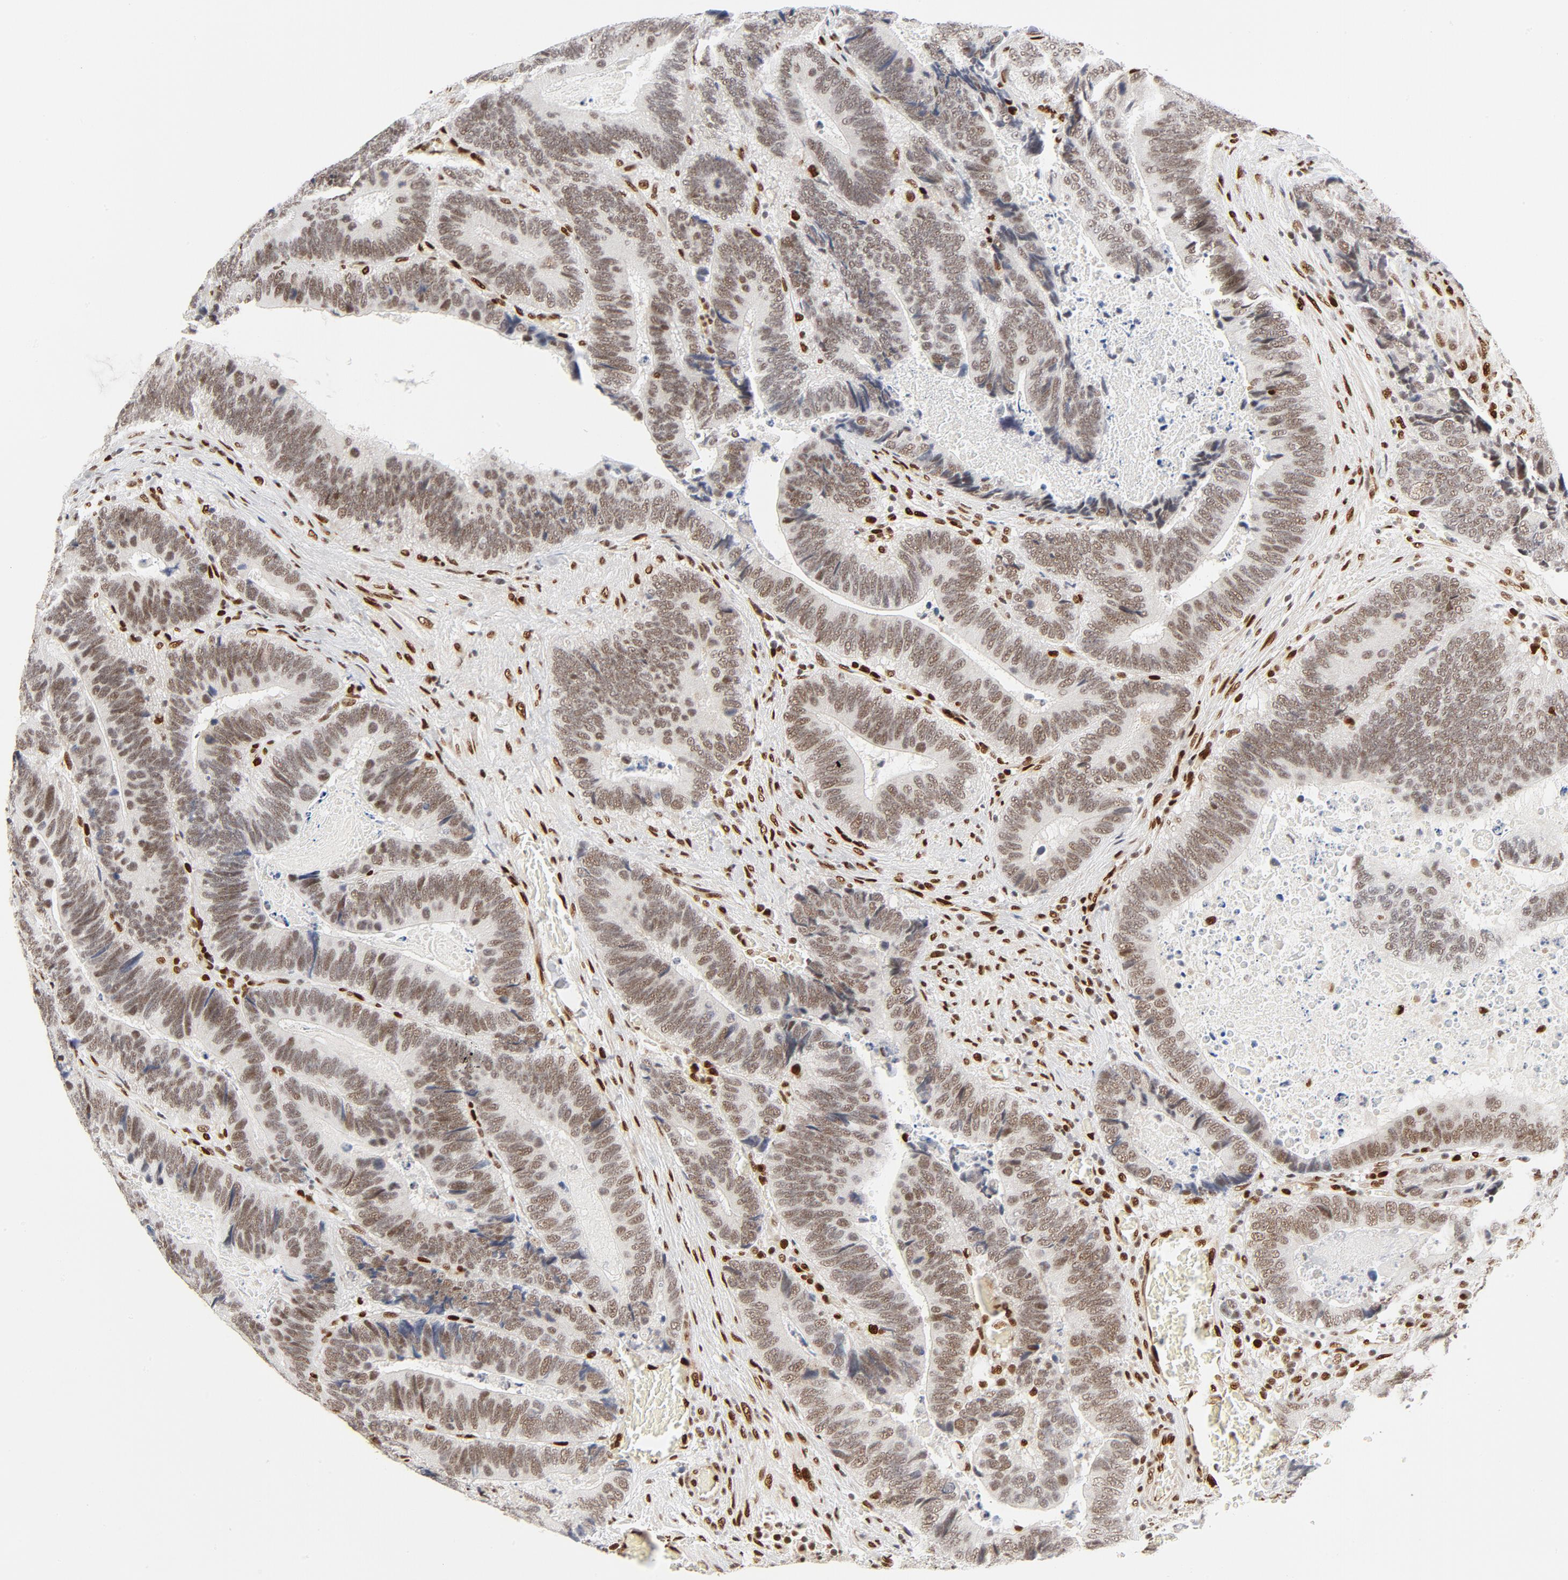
{"staining": {"intensity": "moderate", "quantity": ">75%", "location": "nuclear"}, "tissue": "colorectal cancer", "cell_type": "Tumor cells", "image_type": "cancer", "snomed": [{"axis": "morphology", "description": "Adenocarcinoma, NOS"}, {"axis": "topography", "description": "Colon"}], "caption": "Protein expression analysis of human colorectal cancer reveals moderate nuclear expression in about >75% of tumor cells.", "gene": "MEF2A", "patient": {"sex": "male", "age": 72}}